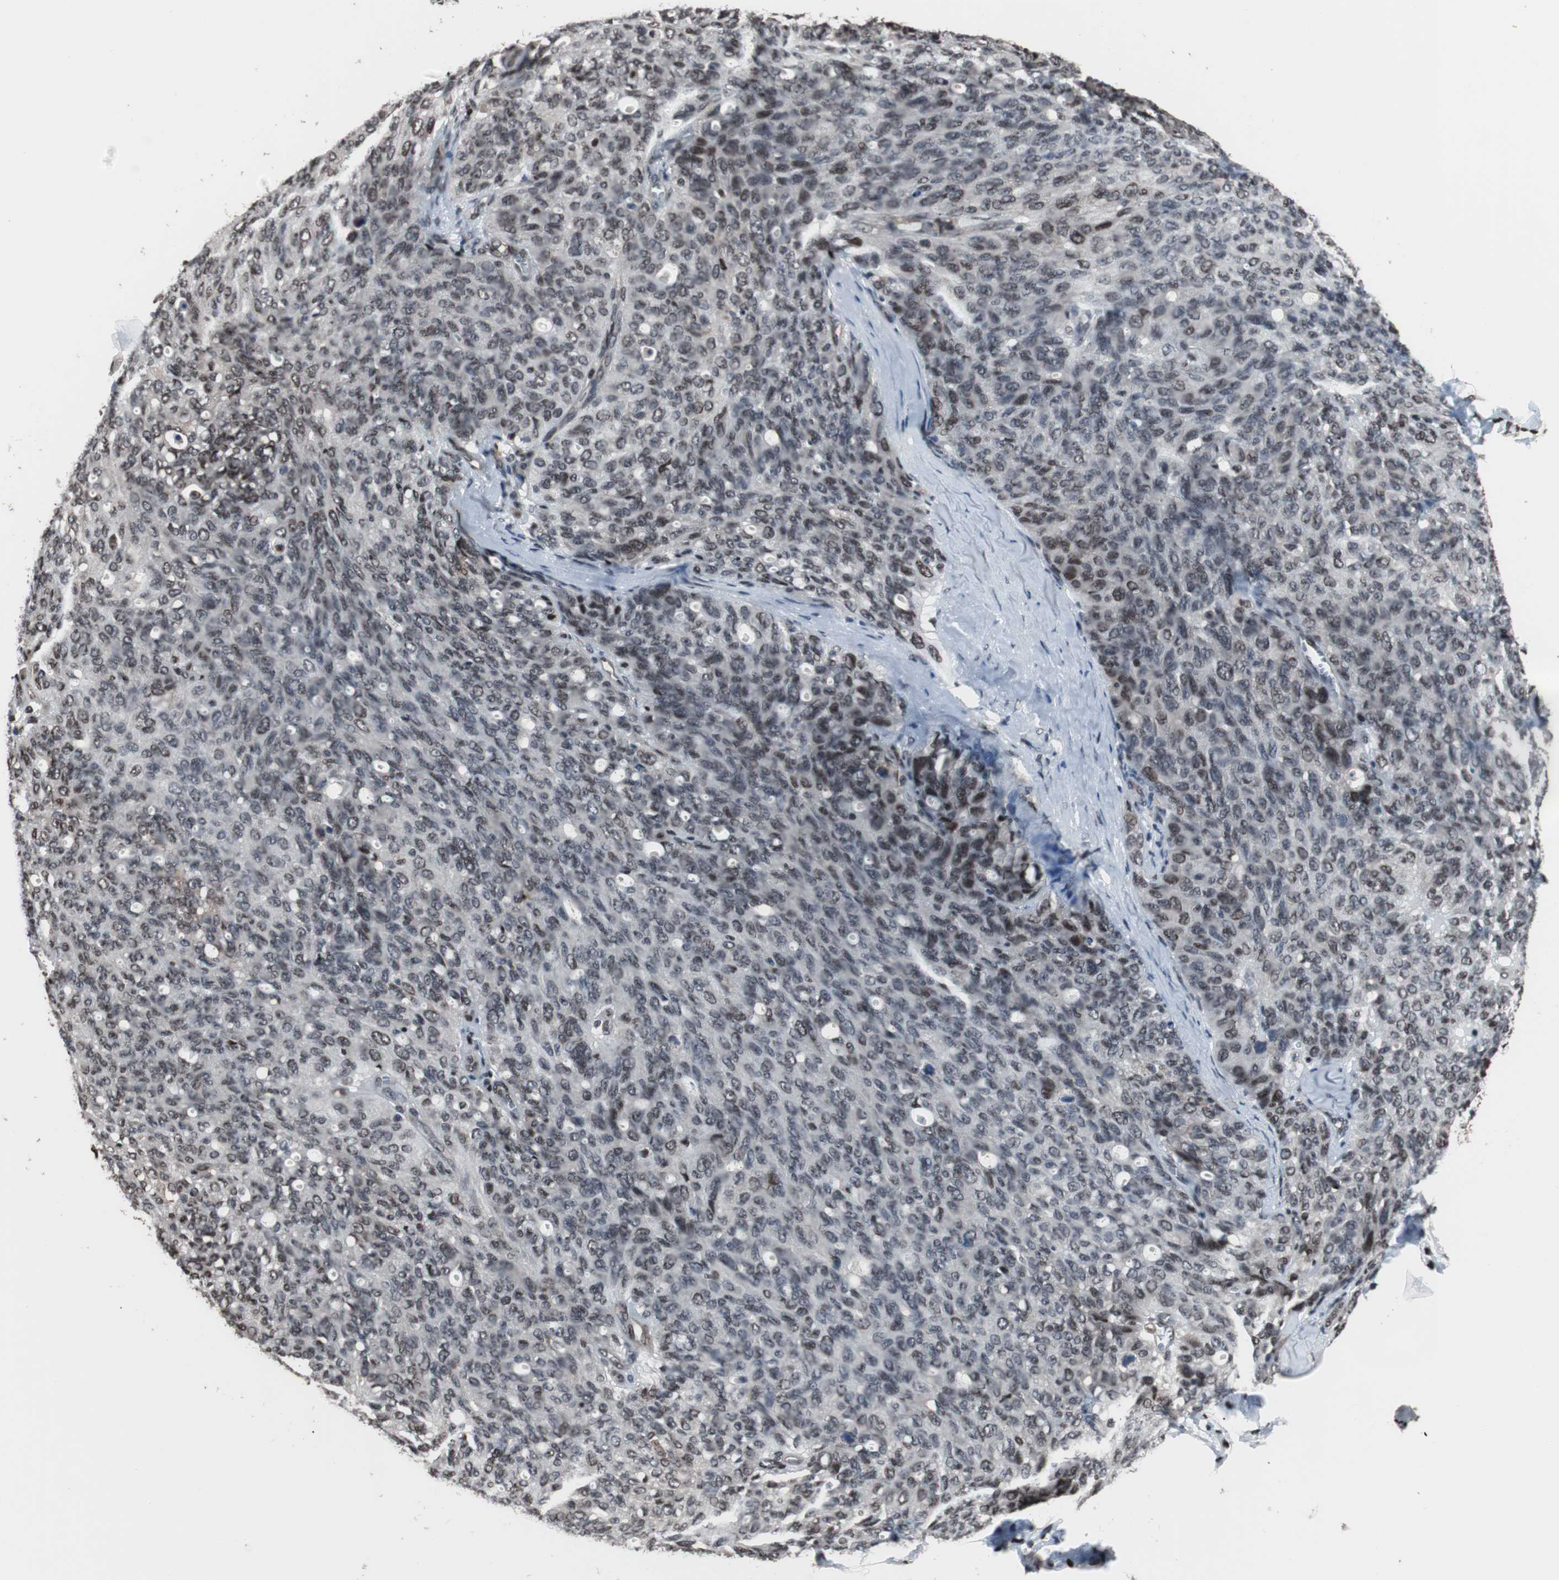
{"staining": {"intensity": "moderate", "quantity": "25%-75%", "location": "nuclear"}, "tissue": "ovarian cancer", "cell_type": "Tumor cells", "image_type": "cancer", "snomed": [{"axis": "morphology", "description": "Carcinoma, endometroid"}, {"axis": "topography", "description": "Ovary"}], "caption": "Immunohistochemical staining of ovarian cancer reveals medium levels of moderate nuclear staining in approximately 25%-75% of tumor cells.", "gene": "POGZ", "patient": {"sex": "female", "age": 60}}